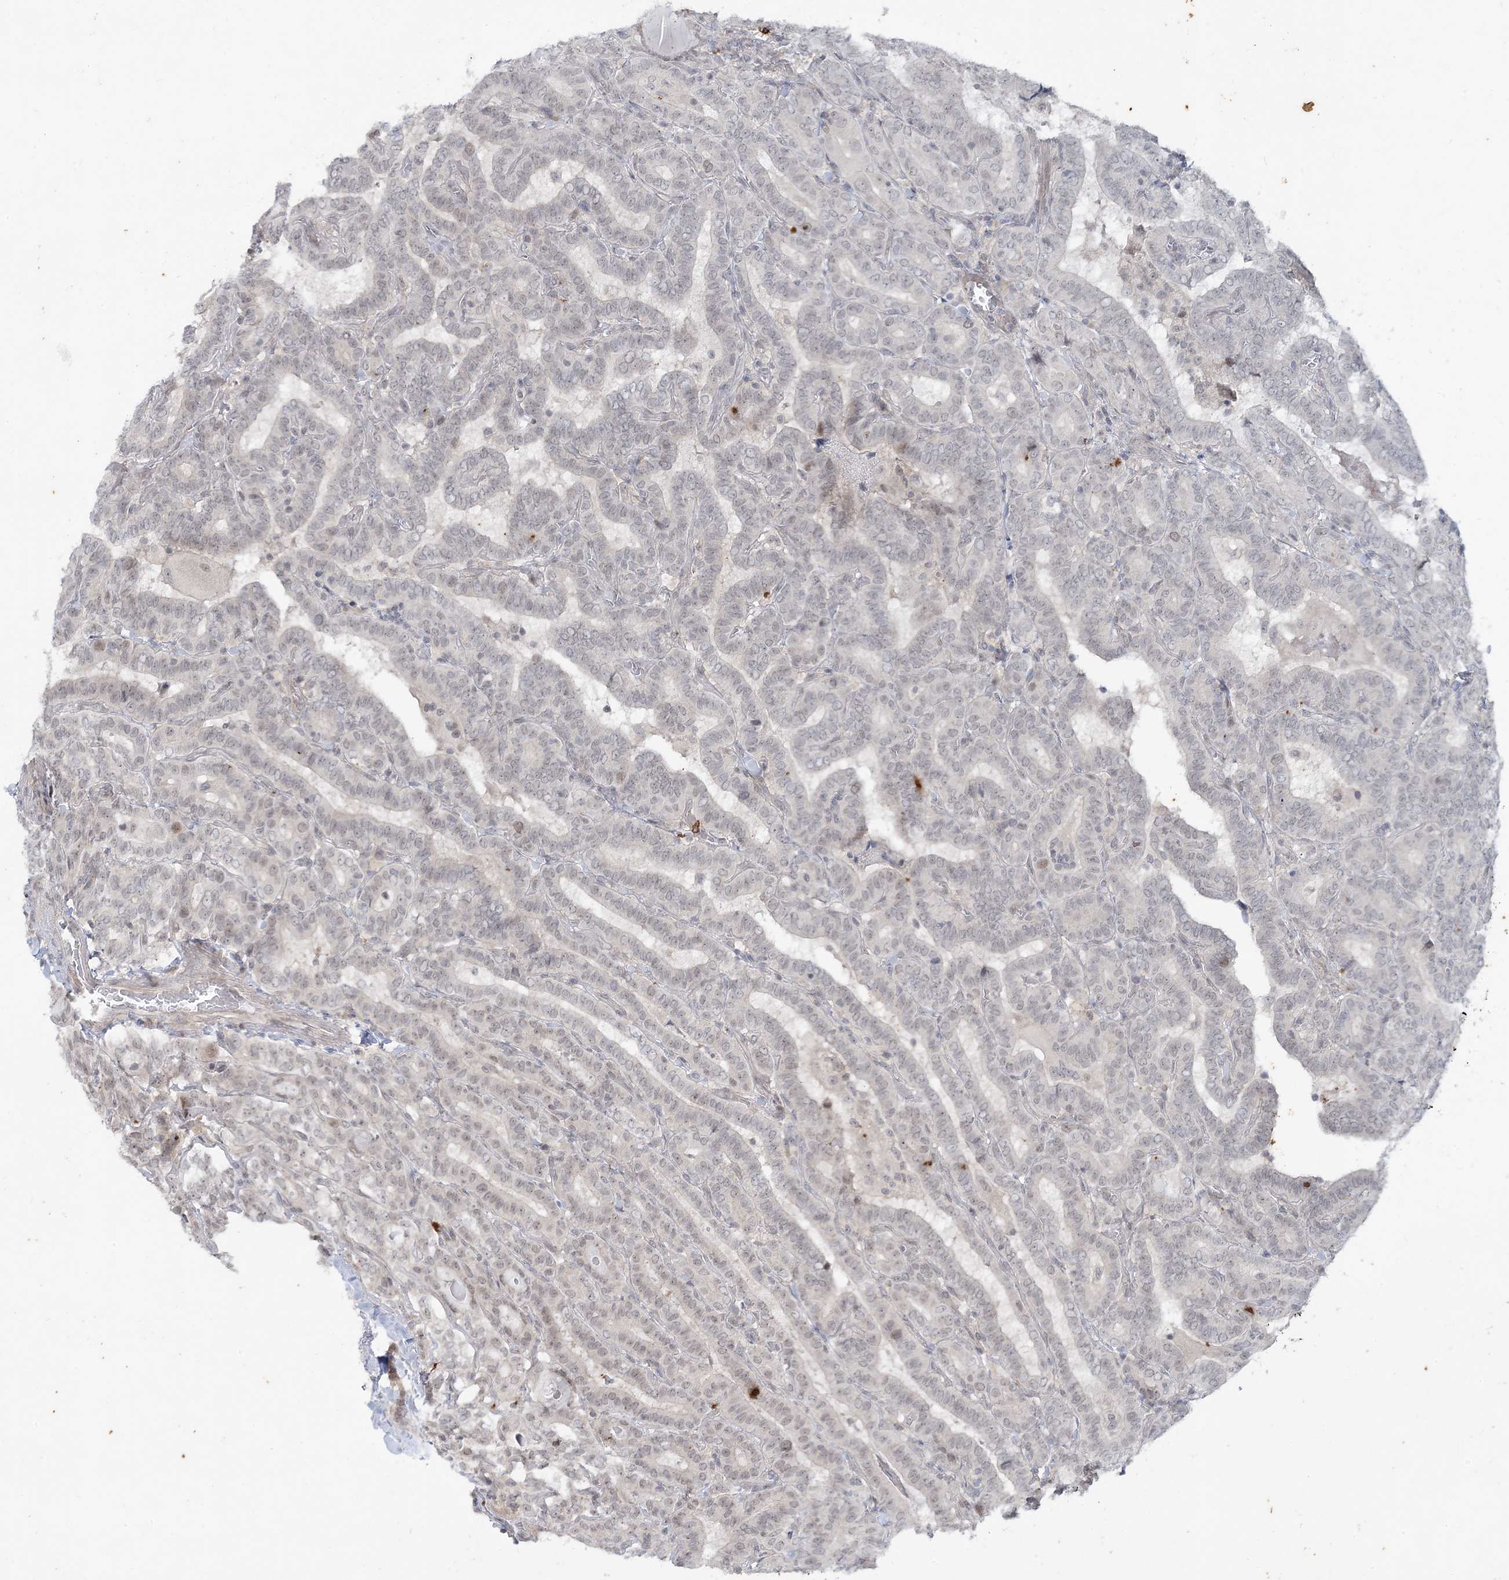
{"staining": {"intensity": "weak", "quantity": "25%-75%", "location": "nuclear"}, "tissue": "thyroid cancer", "cell_type": "Tumor cells", "image_type": "cancer", "snomed": [{"axis": "morphology", "description": "Papillary adenocarcinoma, NOS"}, {"axis": "topography", "description": "Thyroid gland"}], "caption": "Immunohistochemistry staining of thyroid cancer (papillary adenocarcinoma), which demonstrates low levels of weak nuclear positivity in about 25%-75% of tumor cells indicating weak nuclear protein positivity. The staining was performed using DAB (3,3'-diaminobenzidine) (brown) for protein detection and nuclei were counterstained in hematoxylin (blue).", "gene": "LEXM", "patient": {"sex": "female", "age": 72}}